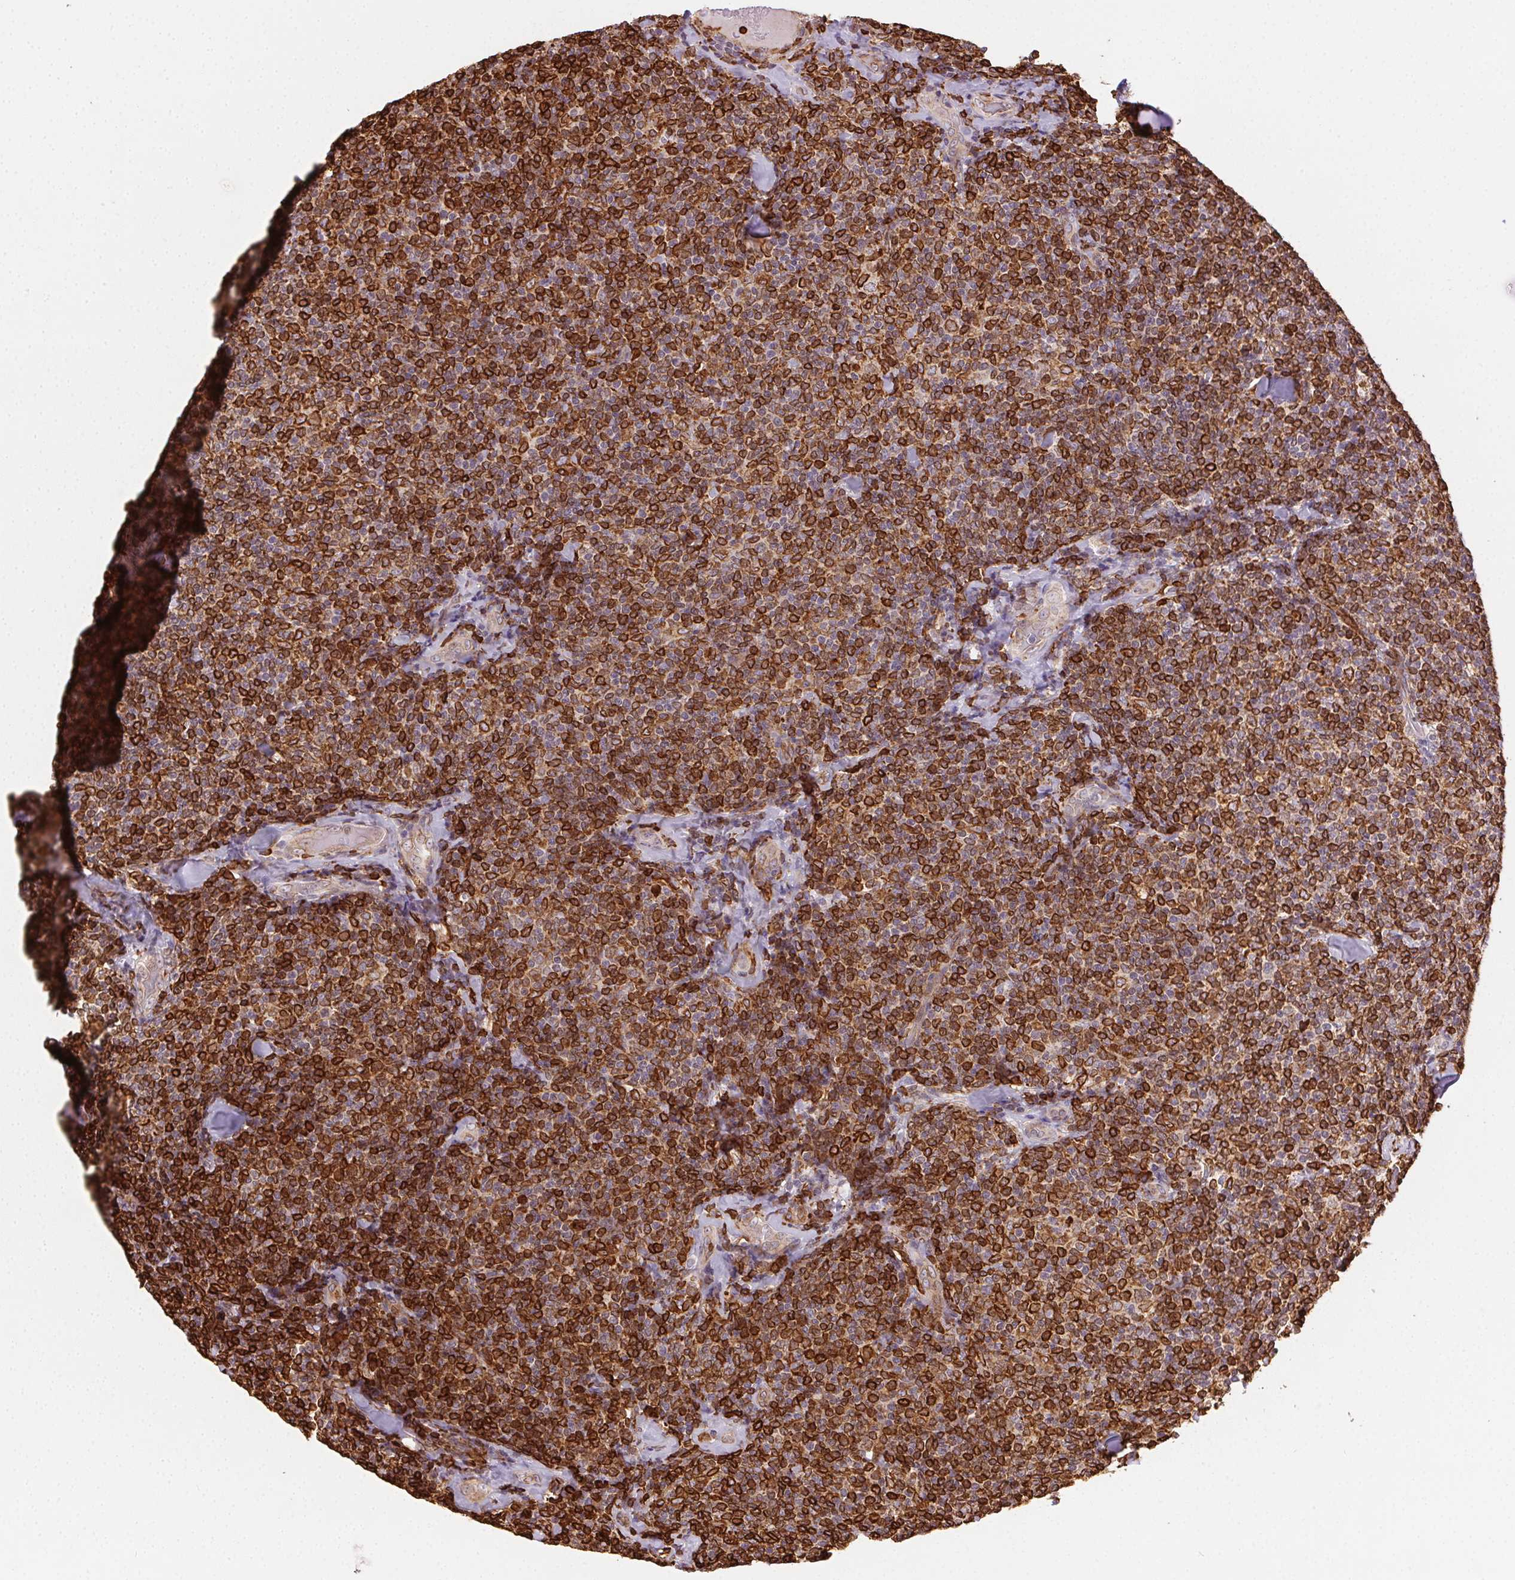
{"staining": {"intensity": "strong", "quantity": "25%-75%", "location": "cytoplasmic/membranous"}, "tissue": "lymphoma", "cell_type": "Tumor cells", "image_type": "cancer", "snomed": [{"axis": "morphology", "description": "Malignant lymphoma, non-Hodgkin's type, Low grade"}, {"axis": "topography", "description": "Lymph node"}], "caption": "IHC (DAB (3,3'-diaminobenzidine)) staining of human lymphoma reveals strong cytoplasmic/membranous protein expression in about 25%-75% of tumor cells.", "gene": "RNASET2", "patient": {"sex": "female", "age": 56}}